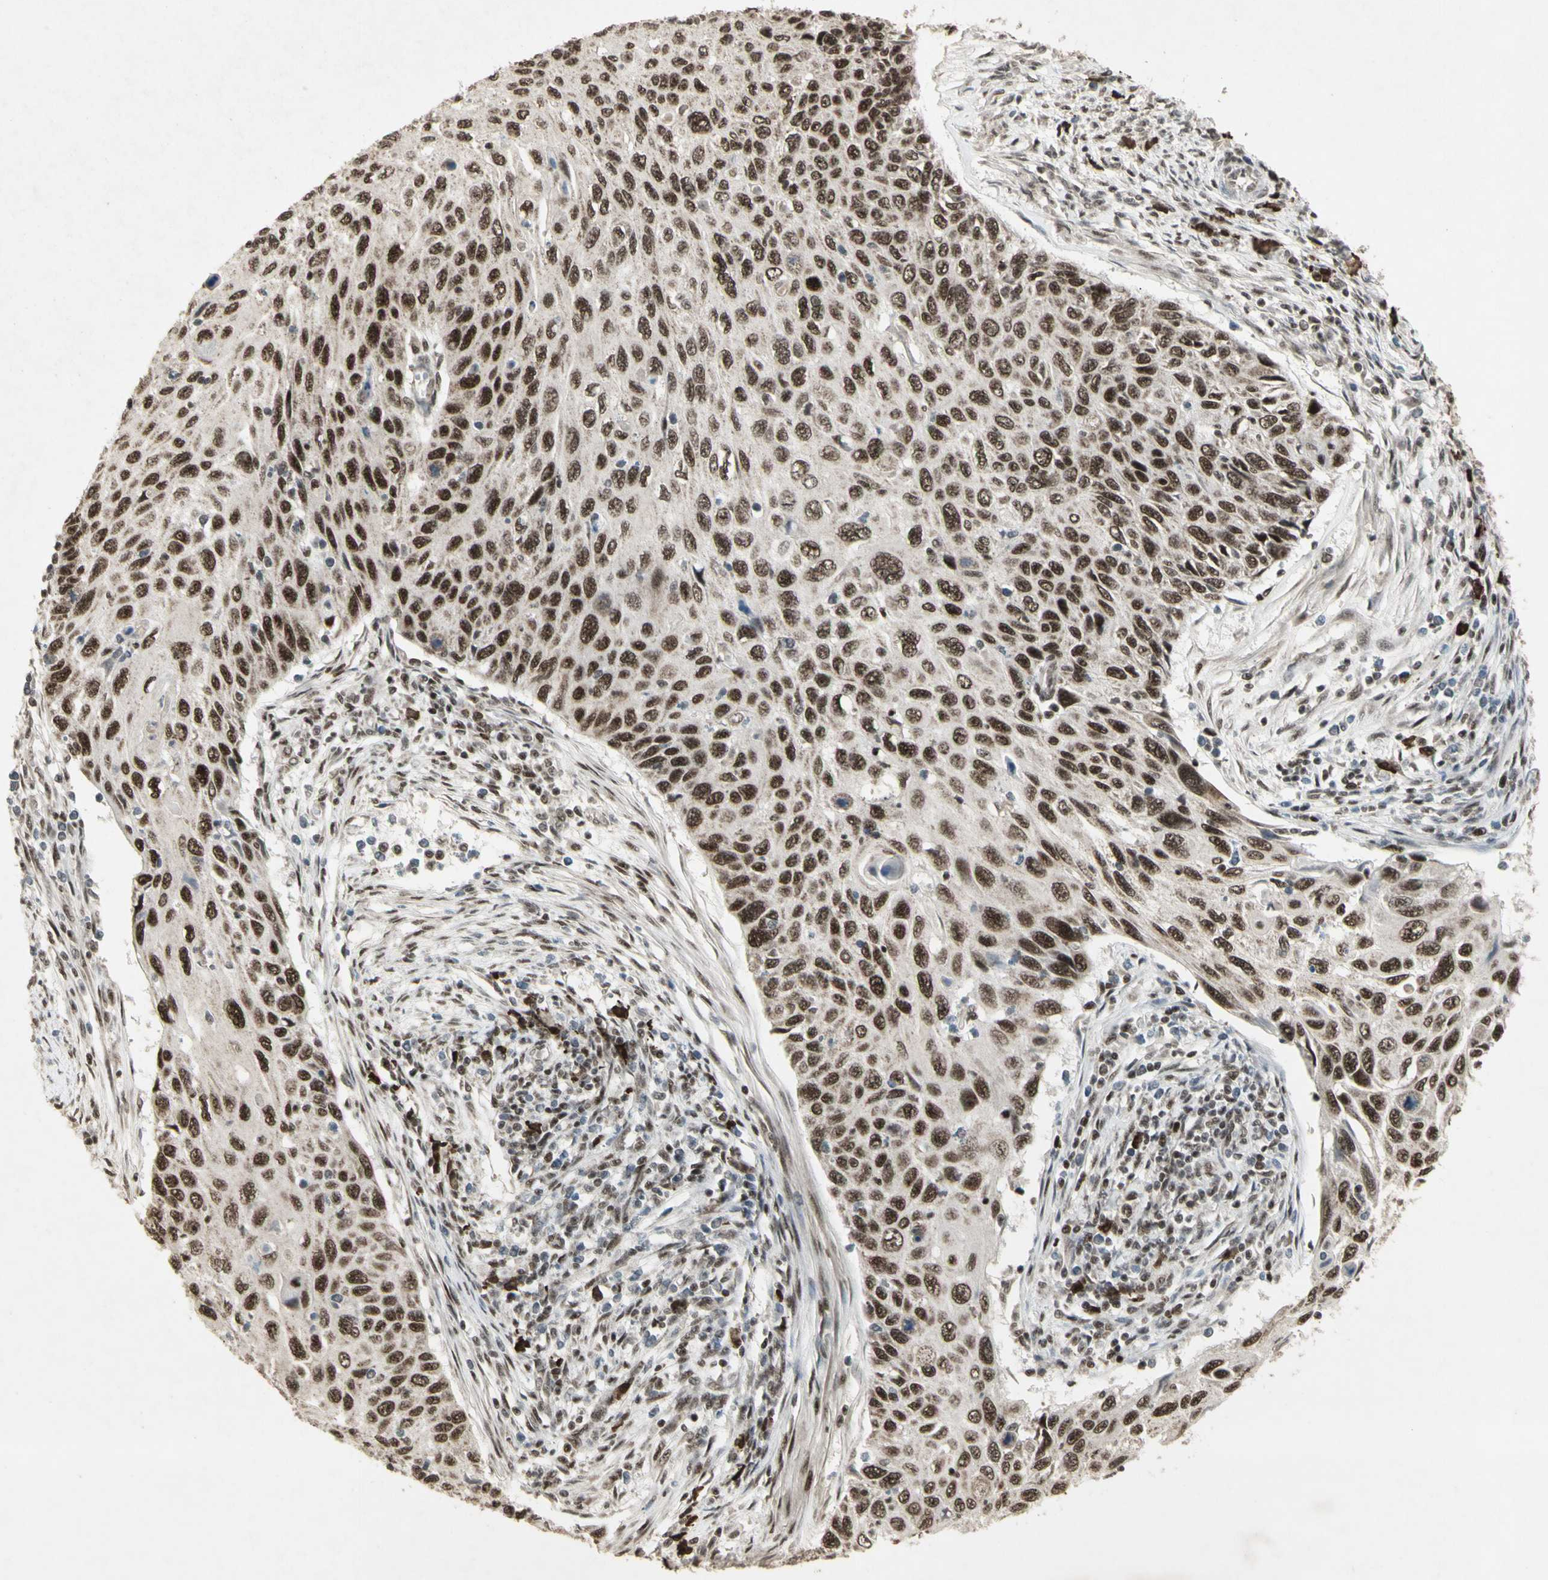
{"staining": {"intensity": "strong", "quantity": ">75%", "location": "cytoplasmic/membranous,nuclear"}, "tissue": "cervical cancer", "cell_type": "Tumor cells", "image_type": "cancer", "snomed": [{"axis": "morphology", "description": "Squamous cell carcinoma, NOS"}, {"axis": "topography", "description": "Cervix"}], "caption": "Immunohistochemical staining of squamous cell carcinoma (cervical) displays high levels of strong cytoplasmic/membranous and nuclear protein staining in approximately >75% of tumor cells.", "gene": "CCNT1", "patient": {"sex": "female", "age": 70}}